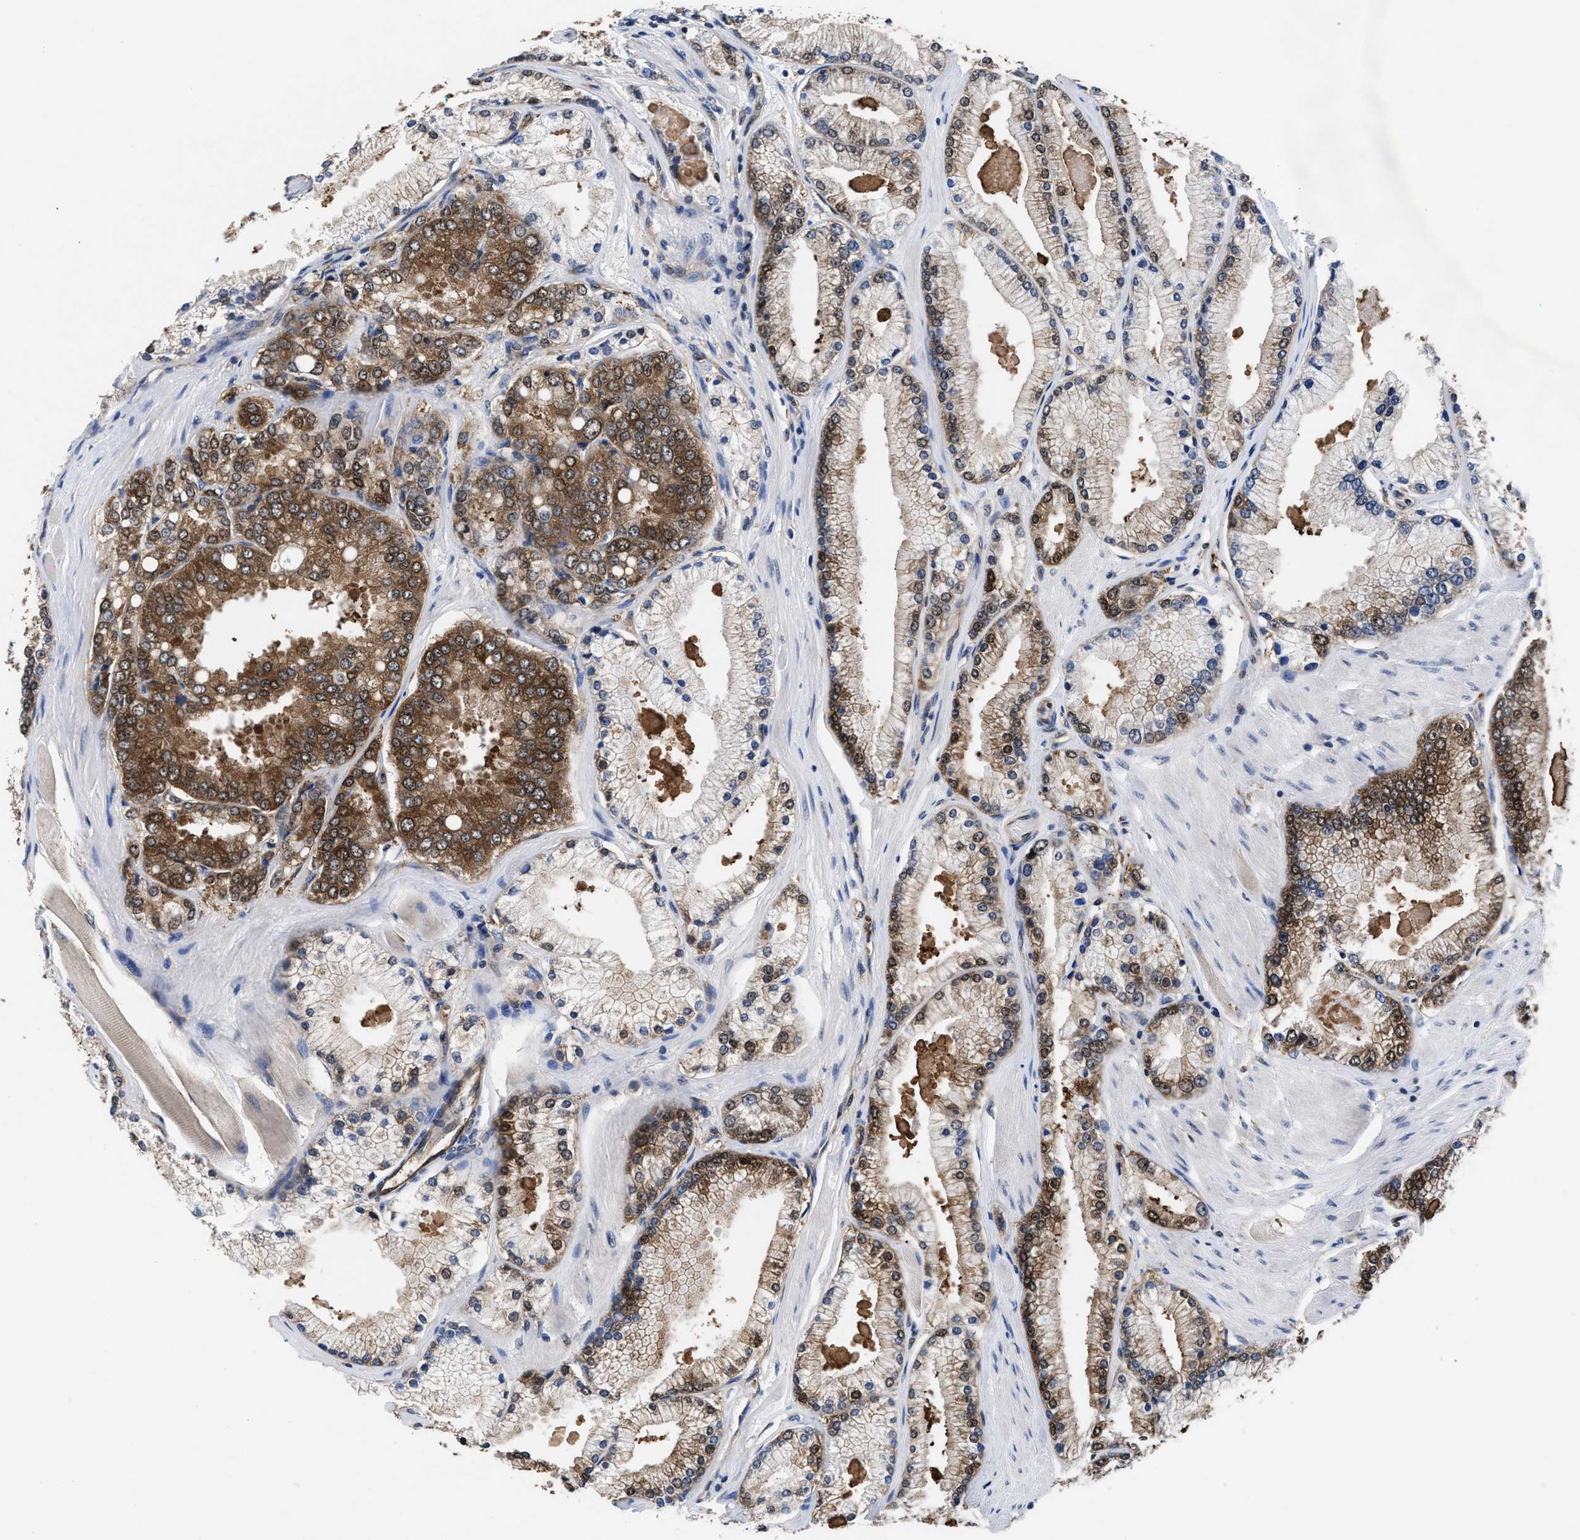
{"staining": {"intensity": "moderate", "quantity": ">75%", "location": "cytoplasmic/membranous"}, "tissue": "prostate cancer", "cell_type": "Tumor cells", "image_type": "cancer", "snomed": [{"axis": "morphology", "description": "Adenocarcinoma, High grade"}, {"axis": "topography", "description": "Prostate"}], "caption": "Immunohistochemical staining of human prostate adenocarcinoma (high-grade) displays moderate cytoplasmic/membranous protein positivity in about >75% of tumor cells.", "gene": "ACLY", "patient": {"sex": "male", "age": 50}}